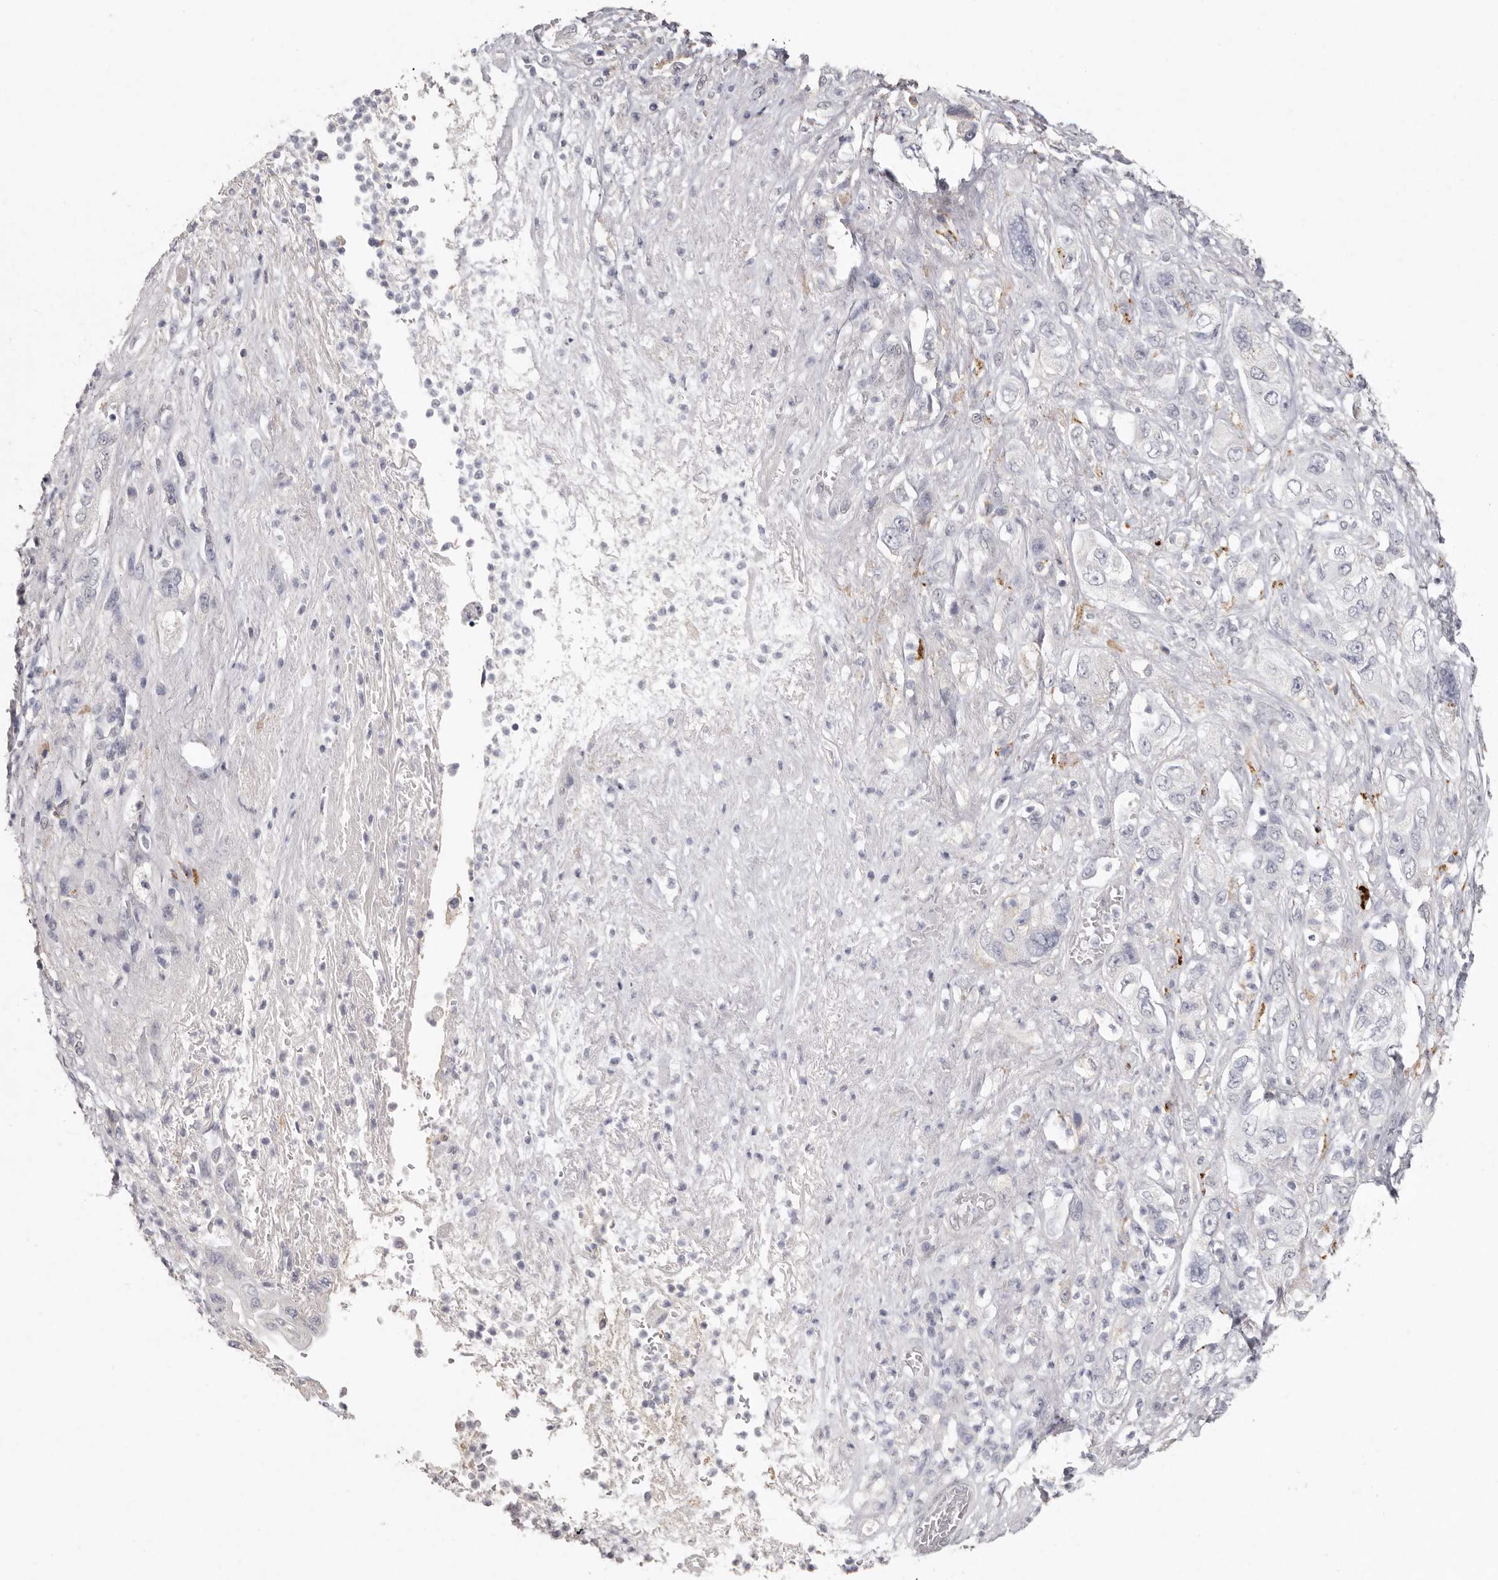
{"staining": {"intensity": "negative", "quantity": "none", "location": "none"}, "tissue": "pancreatic cancer", "cell_type": "Tumor cells", "image_type": "cancer", "snomed": [{"axis": "morphology", "description": "Adenocarcinoma, NOS"}, {"axis": "topography", "description": "Pancreas"}], "caption": "This is a micrograph of immunohistochemistry (IHC) staining of pancreatic cancer, which shows no positivity in tumor cells.", "gene": "FAM185A", "patient": {"sex": "female", "age": 73}}